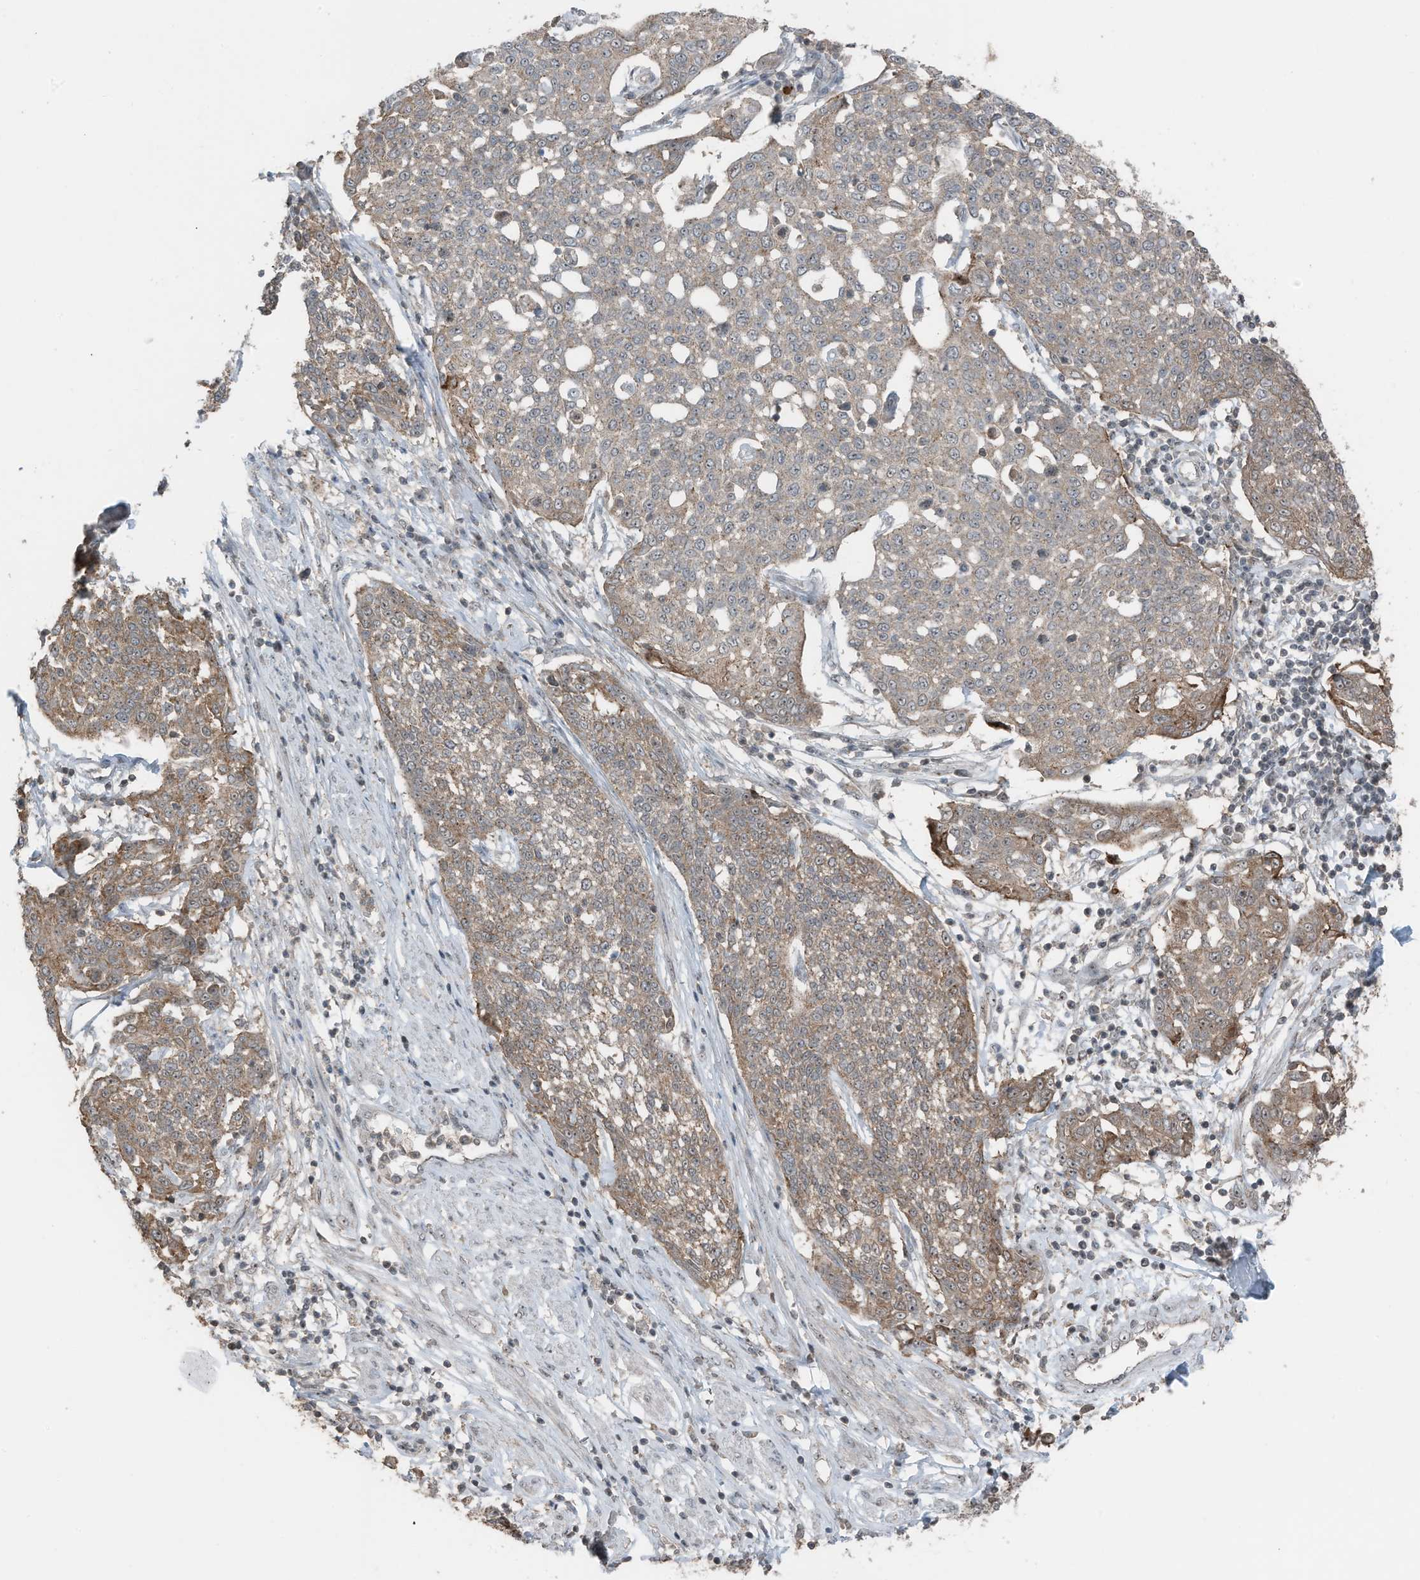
{"staining": {"intensity": "weak", "quantity": "25%-75%", "location": "cytoplasmic/membranous,nuclear"}, "tissue": "cervical cancer", "cell_type": "Tumor cells", "image_type": "cancer", "snomed": [{"axis": "morphology", "description": "Squamous cell carcinoma, NOS"}, {"axis": "topography", "description": "Cervix"}], "caption": "The immunohistochemical stain shows weak cytoplasmic/membranous and nuclear positivity in tumor cells of squamous cell carcinoma (cervical) tissue.", "gene": "UTP3", "patient": {"sex": "female", "age": 34}}